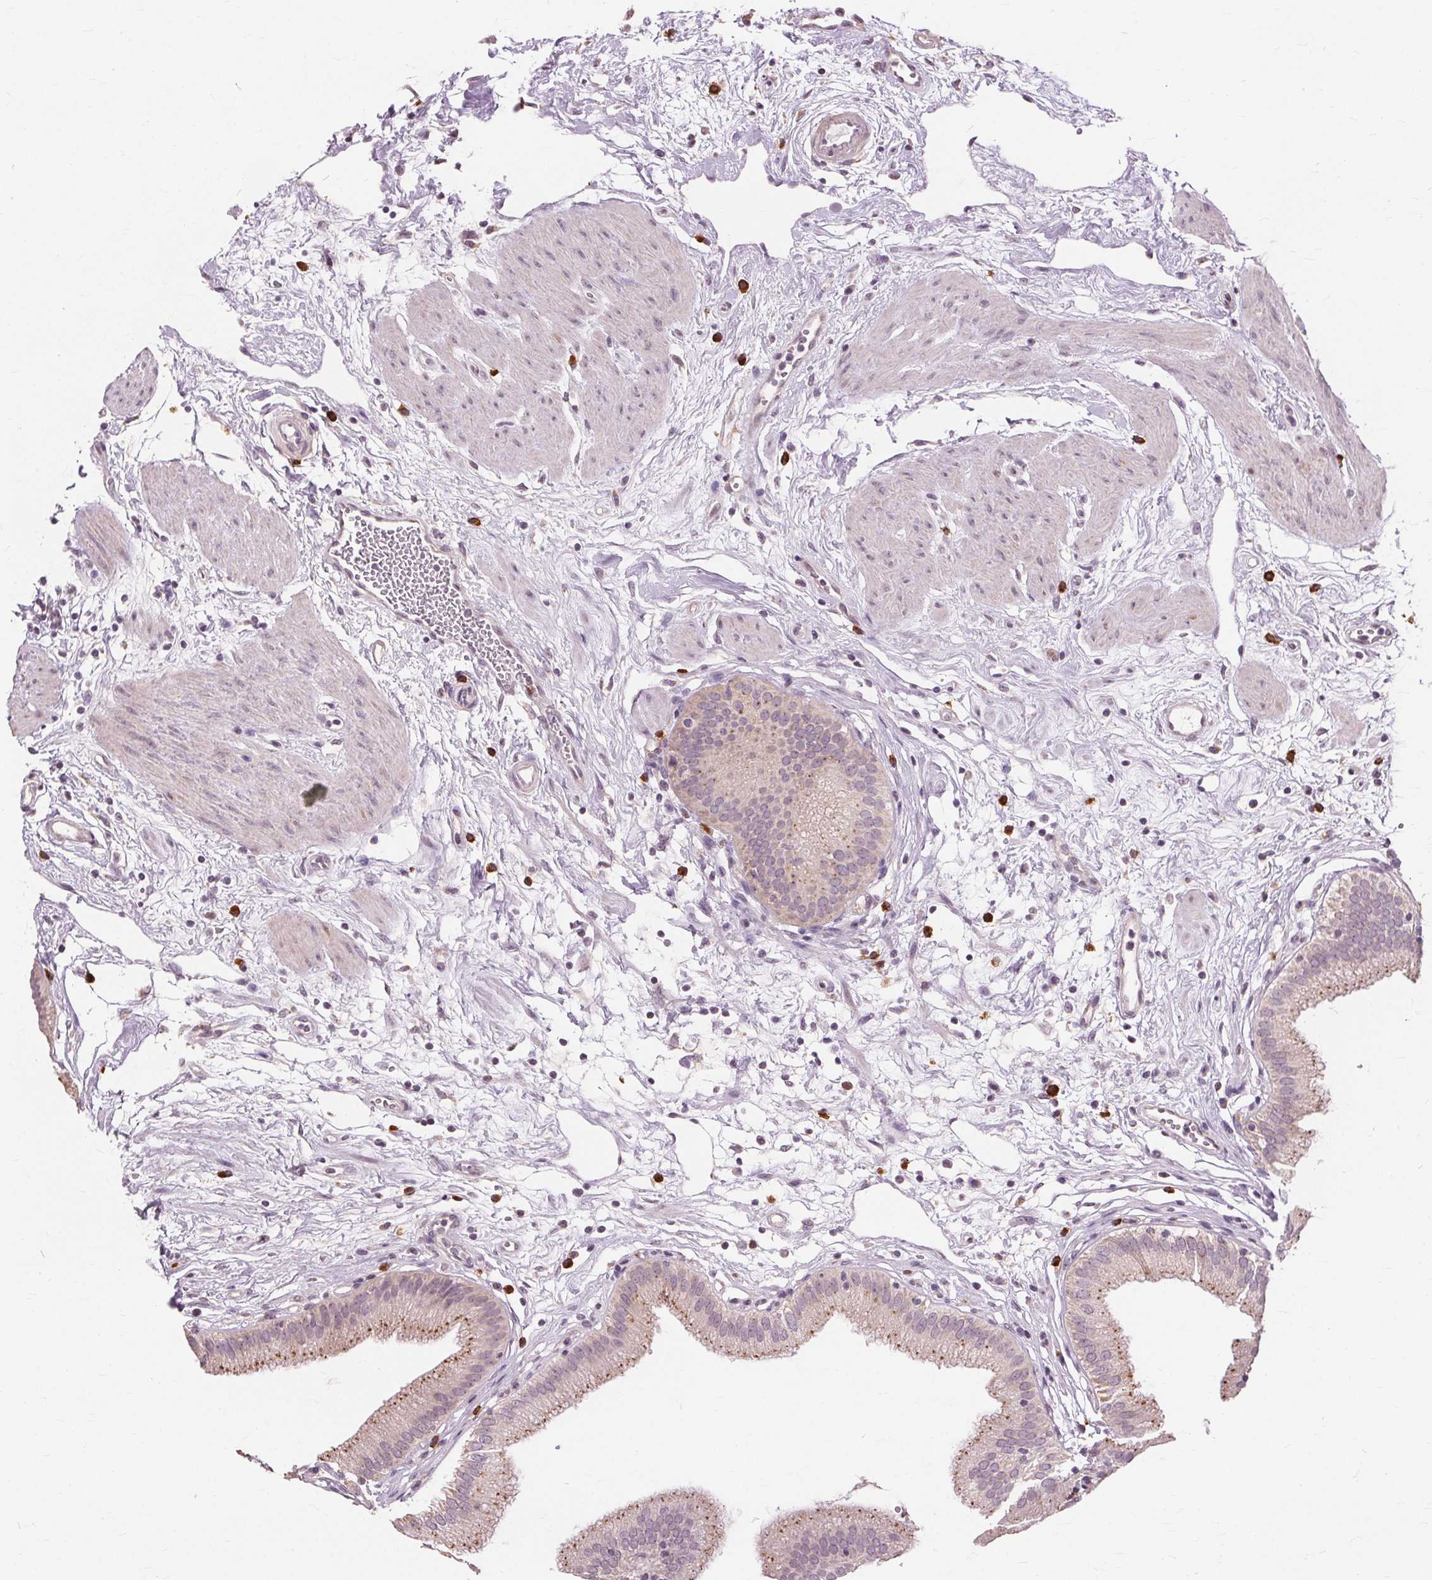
{"staining": {"intensity": "moderate", "quantity": "25%-75%", "location": "cytoplasmic/membranous"}, "tissue": "gallbladder", "cell_type": "Glandular cells", "image_type": "normal", "snomed": [{"axis": "morphology", "description": "Normal tissue, NOS"}, {"axis": "topography", "description": "Gallbladder"}], "caption": "DAB immunohistochemical staining of benign human gallbladder reveals moderate cytoplasmic/membranous protein expression in approximately 25%-75% of glandular cells. The staining was performed using DAB to visualize the protein expression in brown, while the nuclei were stained in blue with hematoxylin (Magnification: 20x).", "gene": "SIGLEC6", "patient": {"sex": "female", "age": 65}}